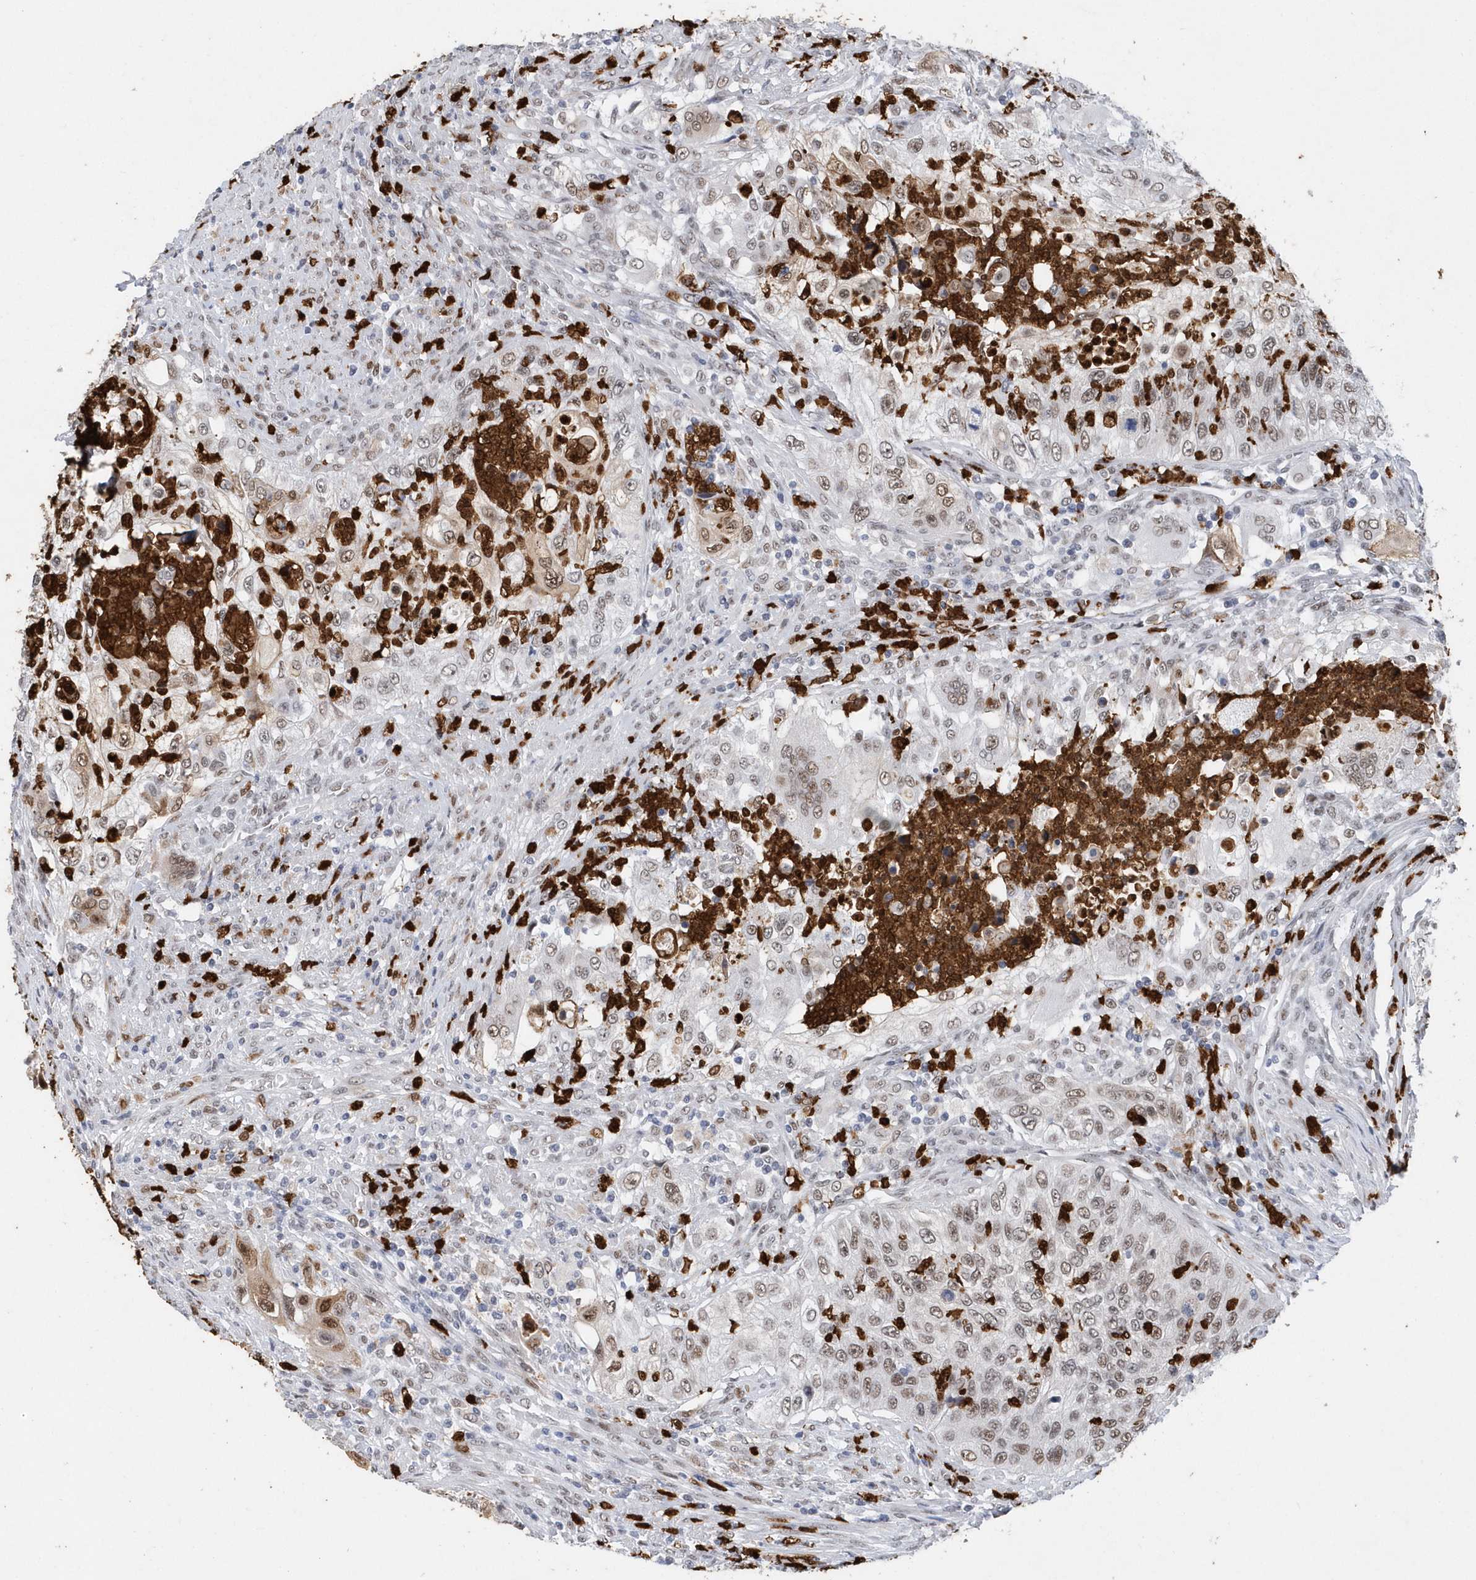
{"staining": {"intensity": "moderate", "quantity": "25%-75%", "location": "nuclear"}, "tissue": "urothelial cancer", "cell_type": "Tumor cells", "image_type": "cancer", "snomed": [{"axis": "morphology", "description": "Urothelial carcinoma, High grade"}, {"axis": "topography", "description": "Urinary bladder"}], "caption": "This is an image of immunohistochemistry staining of high-grade urothelial carcinoma, which shows moderate positivity in the nuclear of tumor cells.", "gene": "RPP30", "patient": {"sex": "female", "age": 60}}